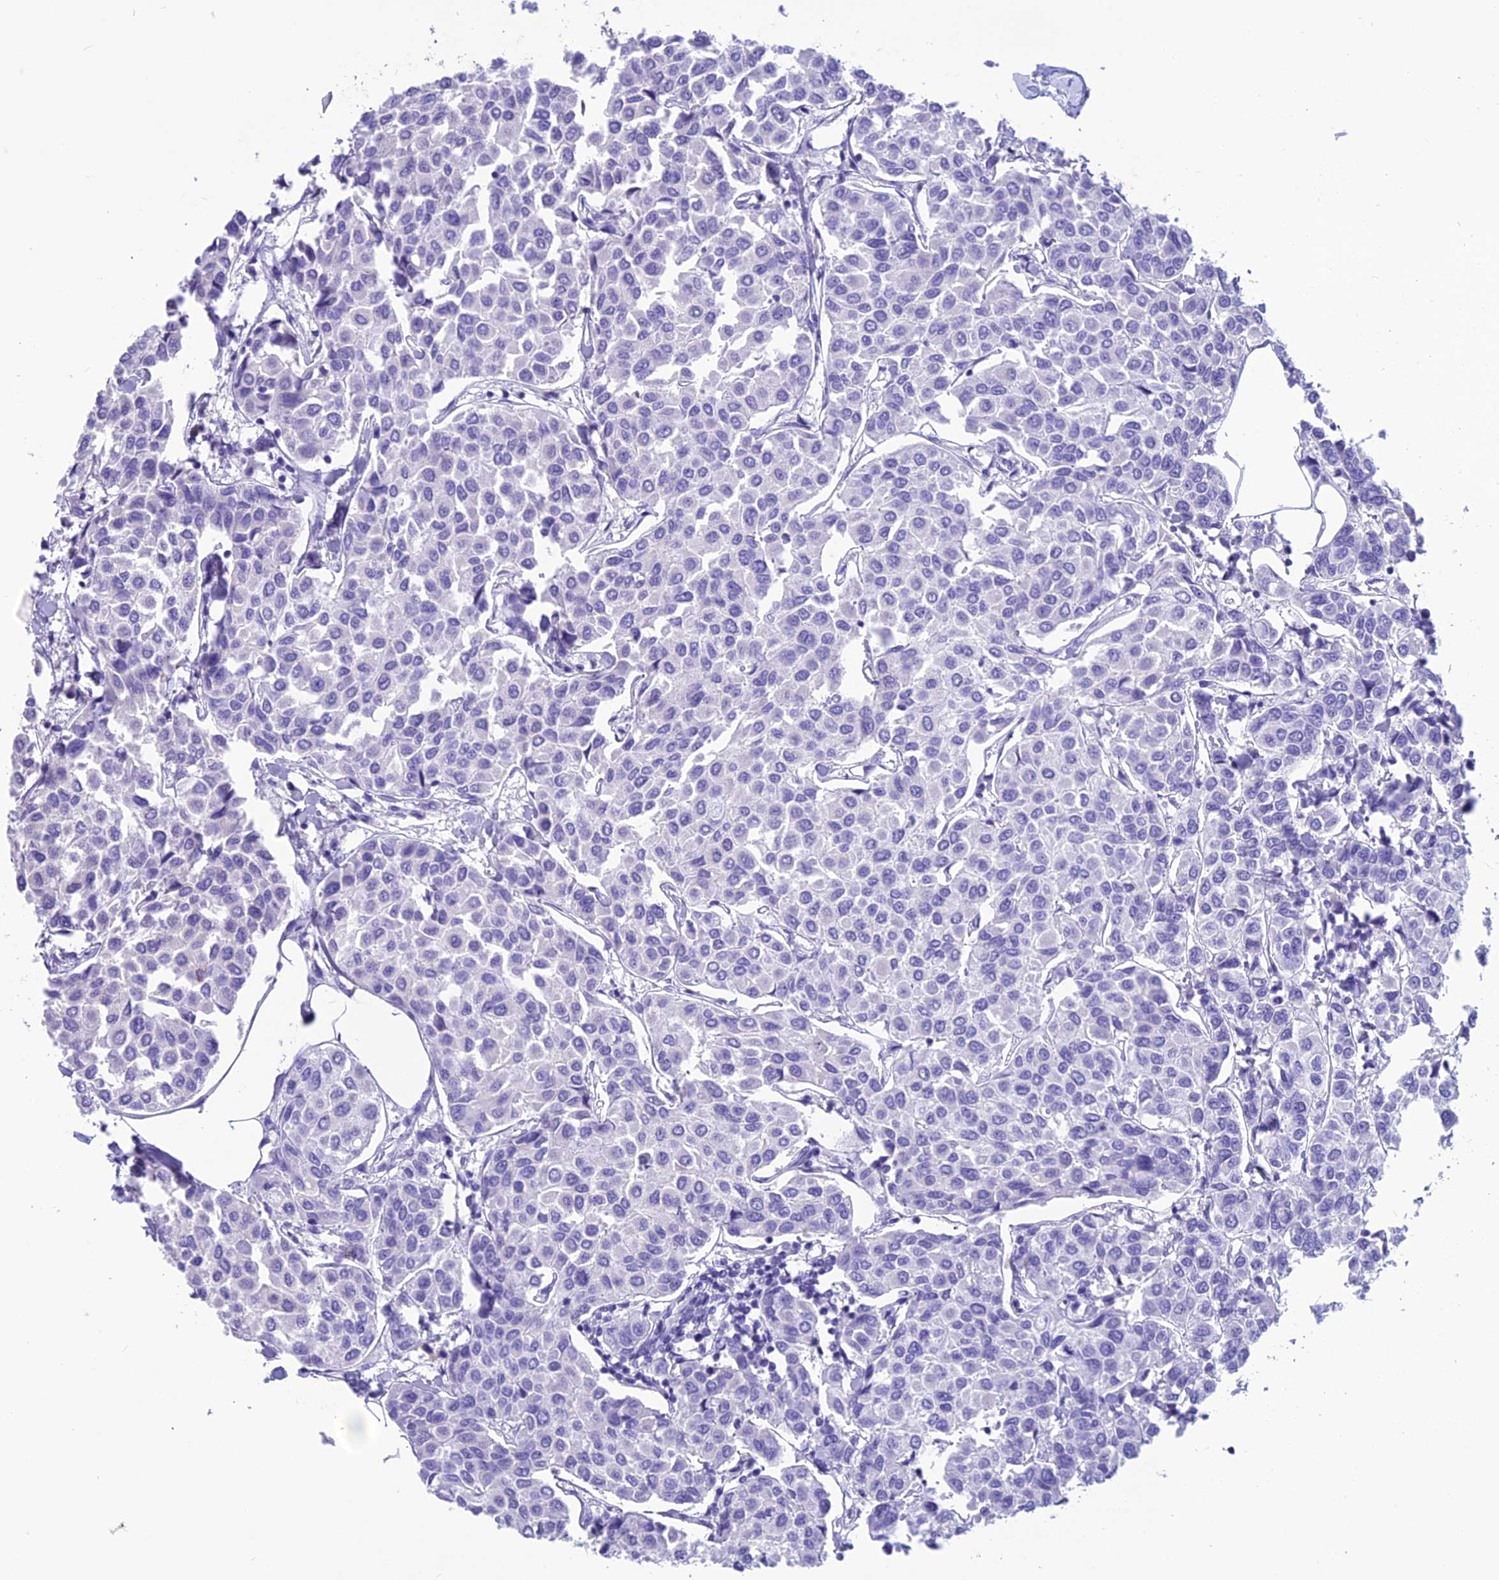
{"staining": {"intensity": "negative", "quantity": "none", "location": "none"}, "tissue": "breast cancer", "cell_type": "Tumor cells", "image_type": "cancer", "snomed": [{"axis": "morphology", "description": "Duct carcinoma"}, {"axis": "topography", "description": "Breast"}], "caption": "DAB (3,3'-diaminobenzidine) immunohistochemical staining of human breast intraductal carcinoma displays no significant staining in tumor cells.", "gene": "TRAM1L1", "patient": {"sex": "female", "age": 55}}